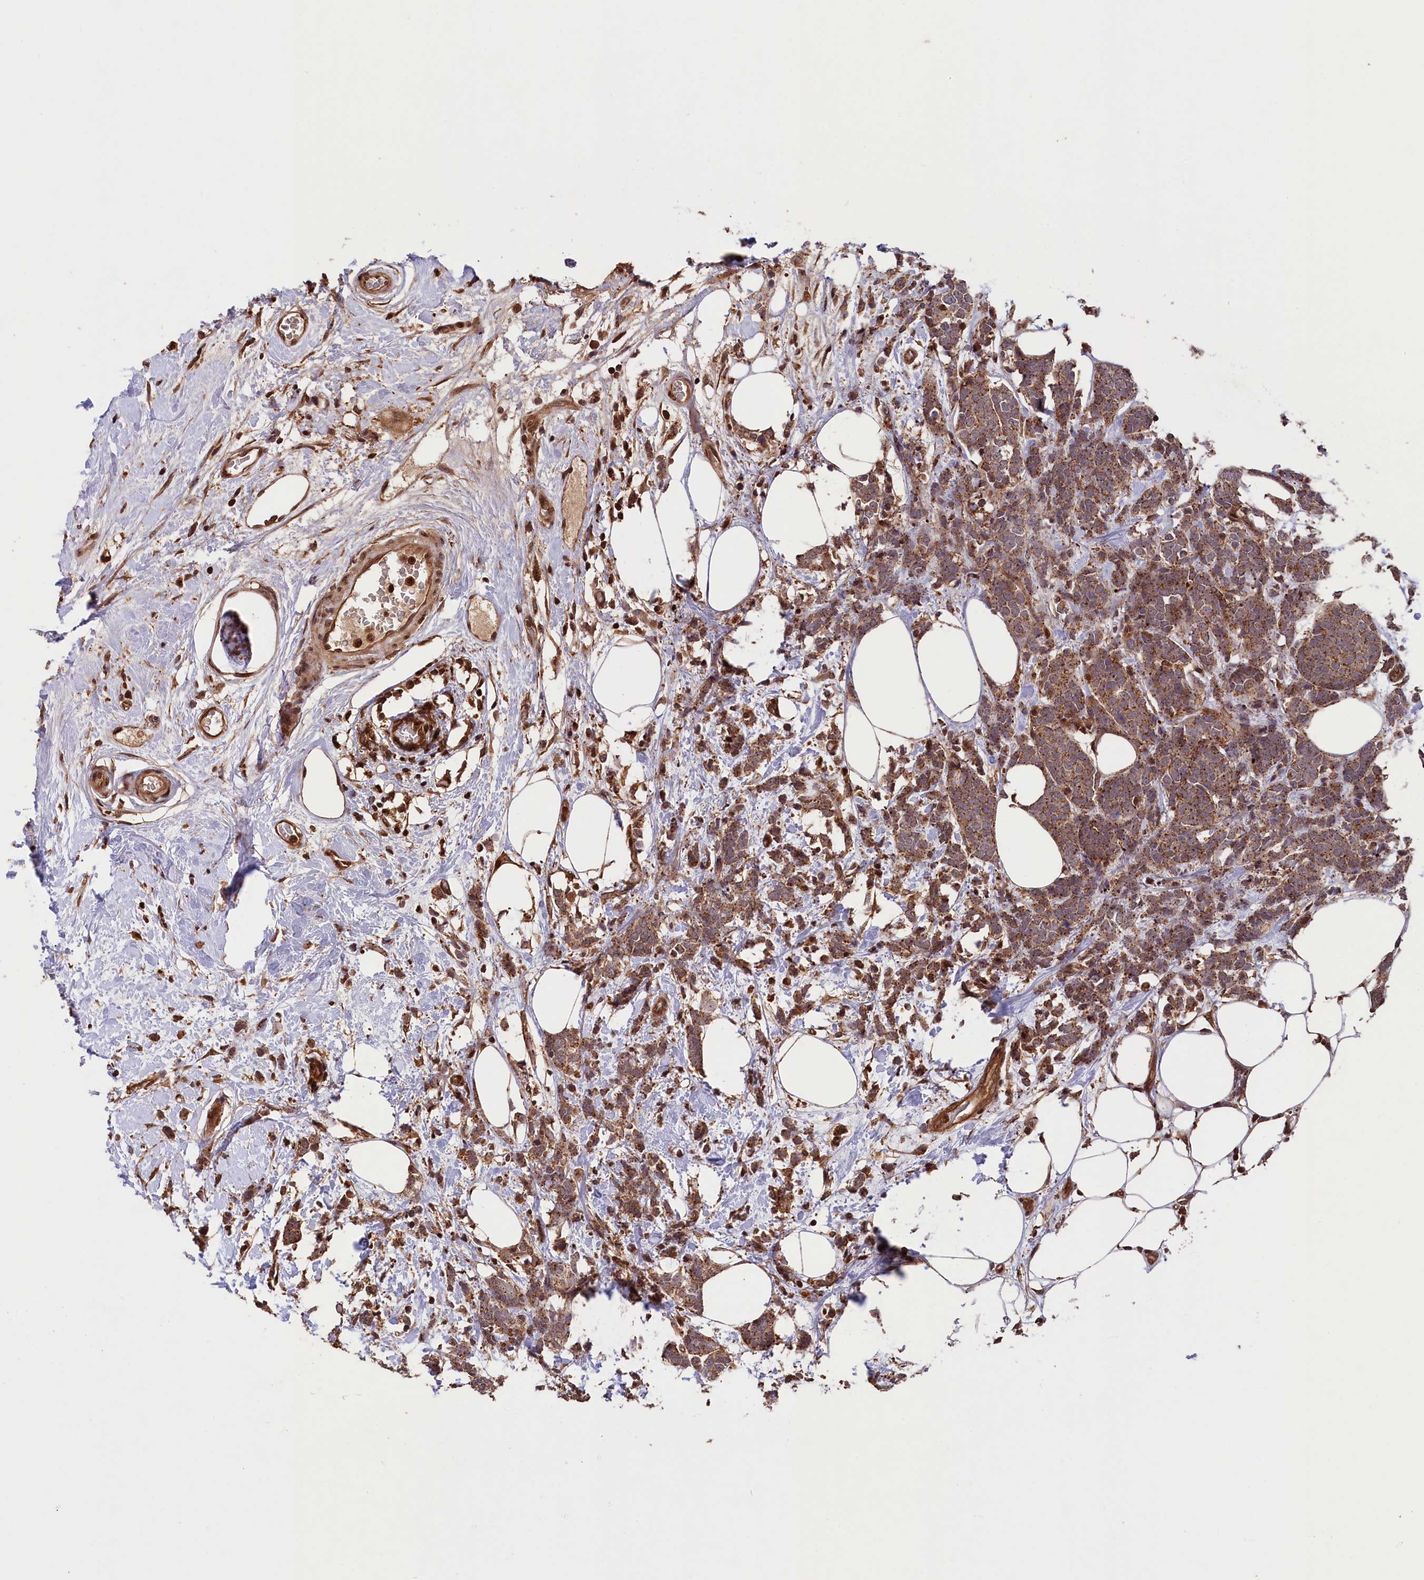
{"staining": {"intensity": "moderate", "quantity": ">75%", "location": "cytoplasmic/membranous"}, "tissue": "breast cancer", "cell_type": "Tumor cells", "image_type": "cancer", "snomed": [{"axis": "morphology", "description": "Lobular carcinoma"}, {"axis": "topography", "description": "Breast"}], "caption": "Protein analysis of lobular carcinoma (breast) tissue displays moderate cytoplasmic/membranous positivity in approximately >75% of tumor cells.", "gene": "IST1", "patient": {"sex": "female", "age": 58}}